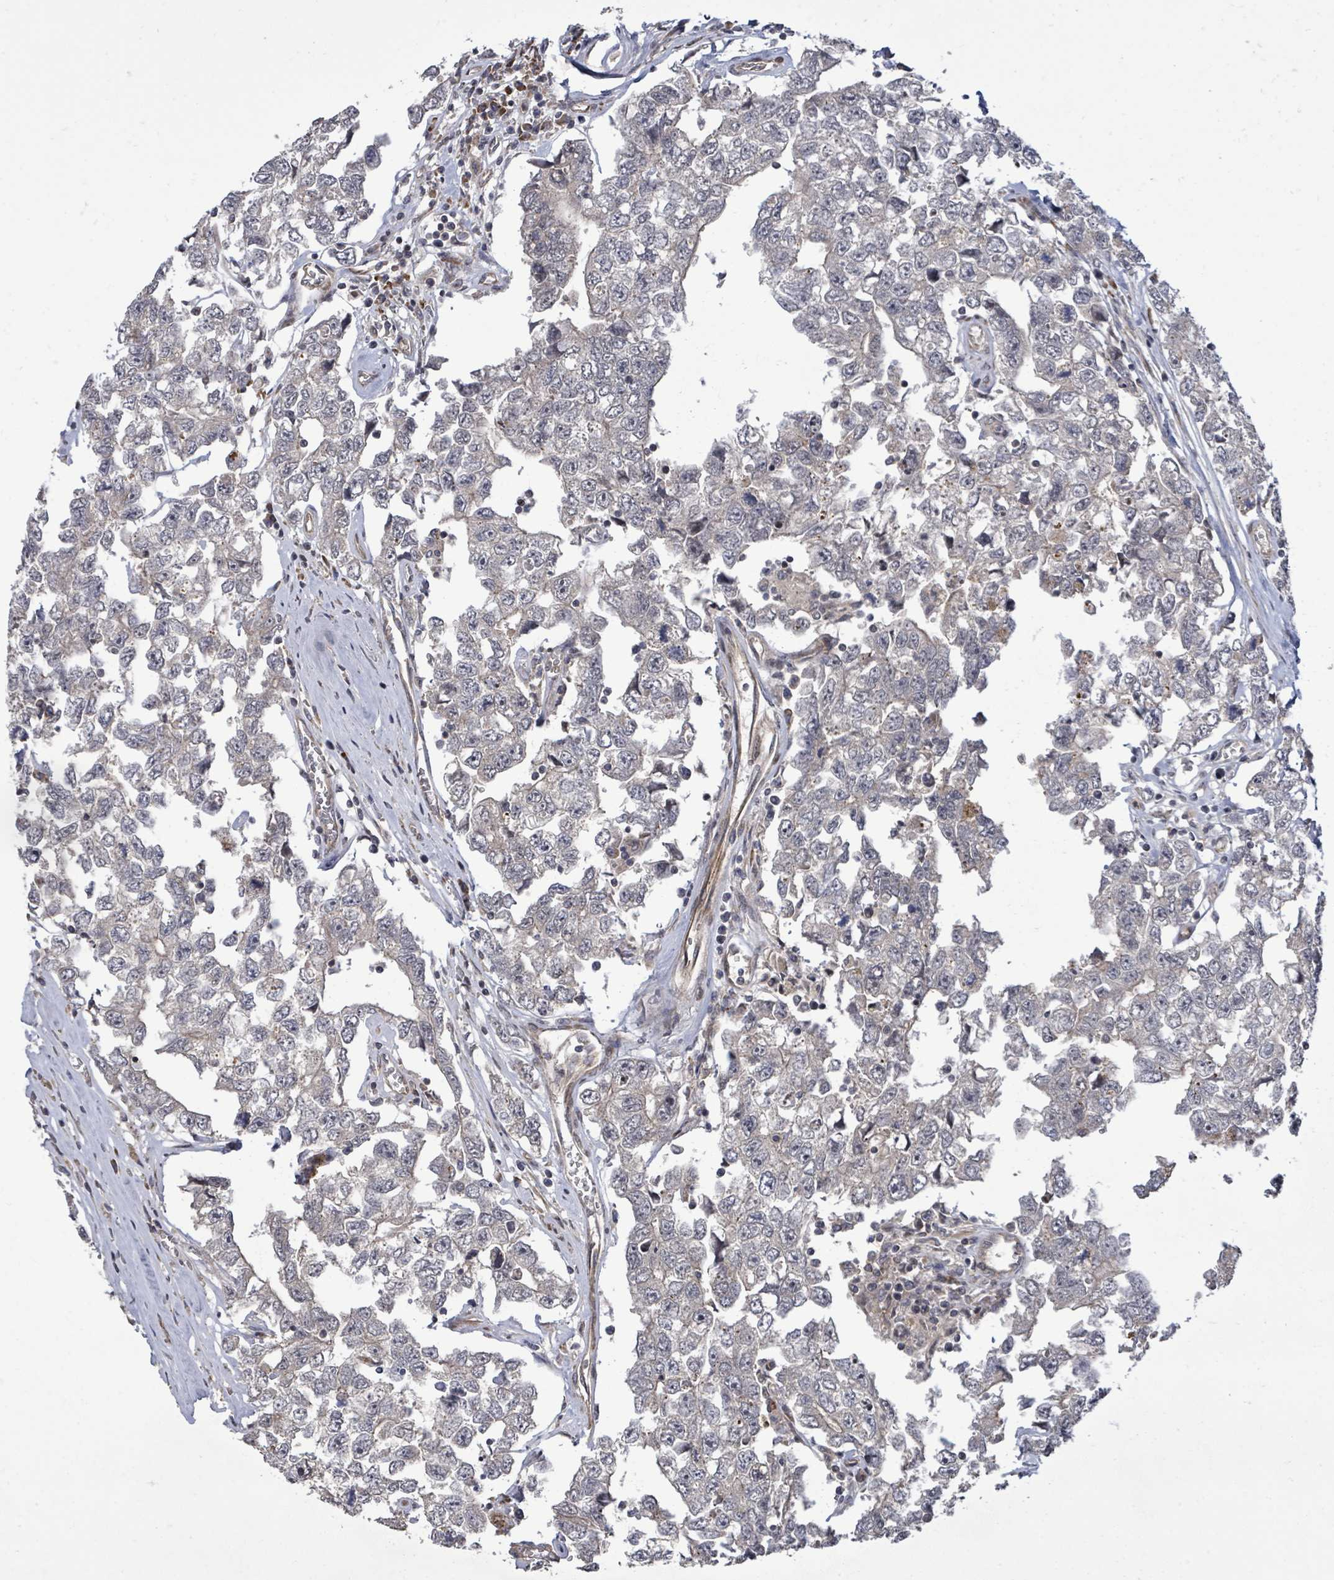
{"staining": {"intensity": "negative", "quantity": "none", "location": "none"}, "tissue": "testis cancer", "cell_type": "Tumor cells", "image_type": "cancer", "snomed": [{"axis": "morphology", "description": "Carcinoma, Embryonal, NOS"}, {"axis": "topography", "description": "Testis"}], "caption": "Immunohistochemistry image of neoplastic tissue: human embryonal carcinoma (testis) stained with DAB displays no significant protein staining in tumor cells.", "gene": "KRTAP27-1", "patient": {"sex": "male", "age": 22}}